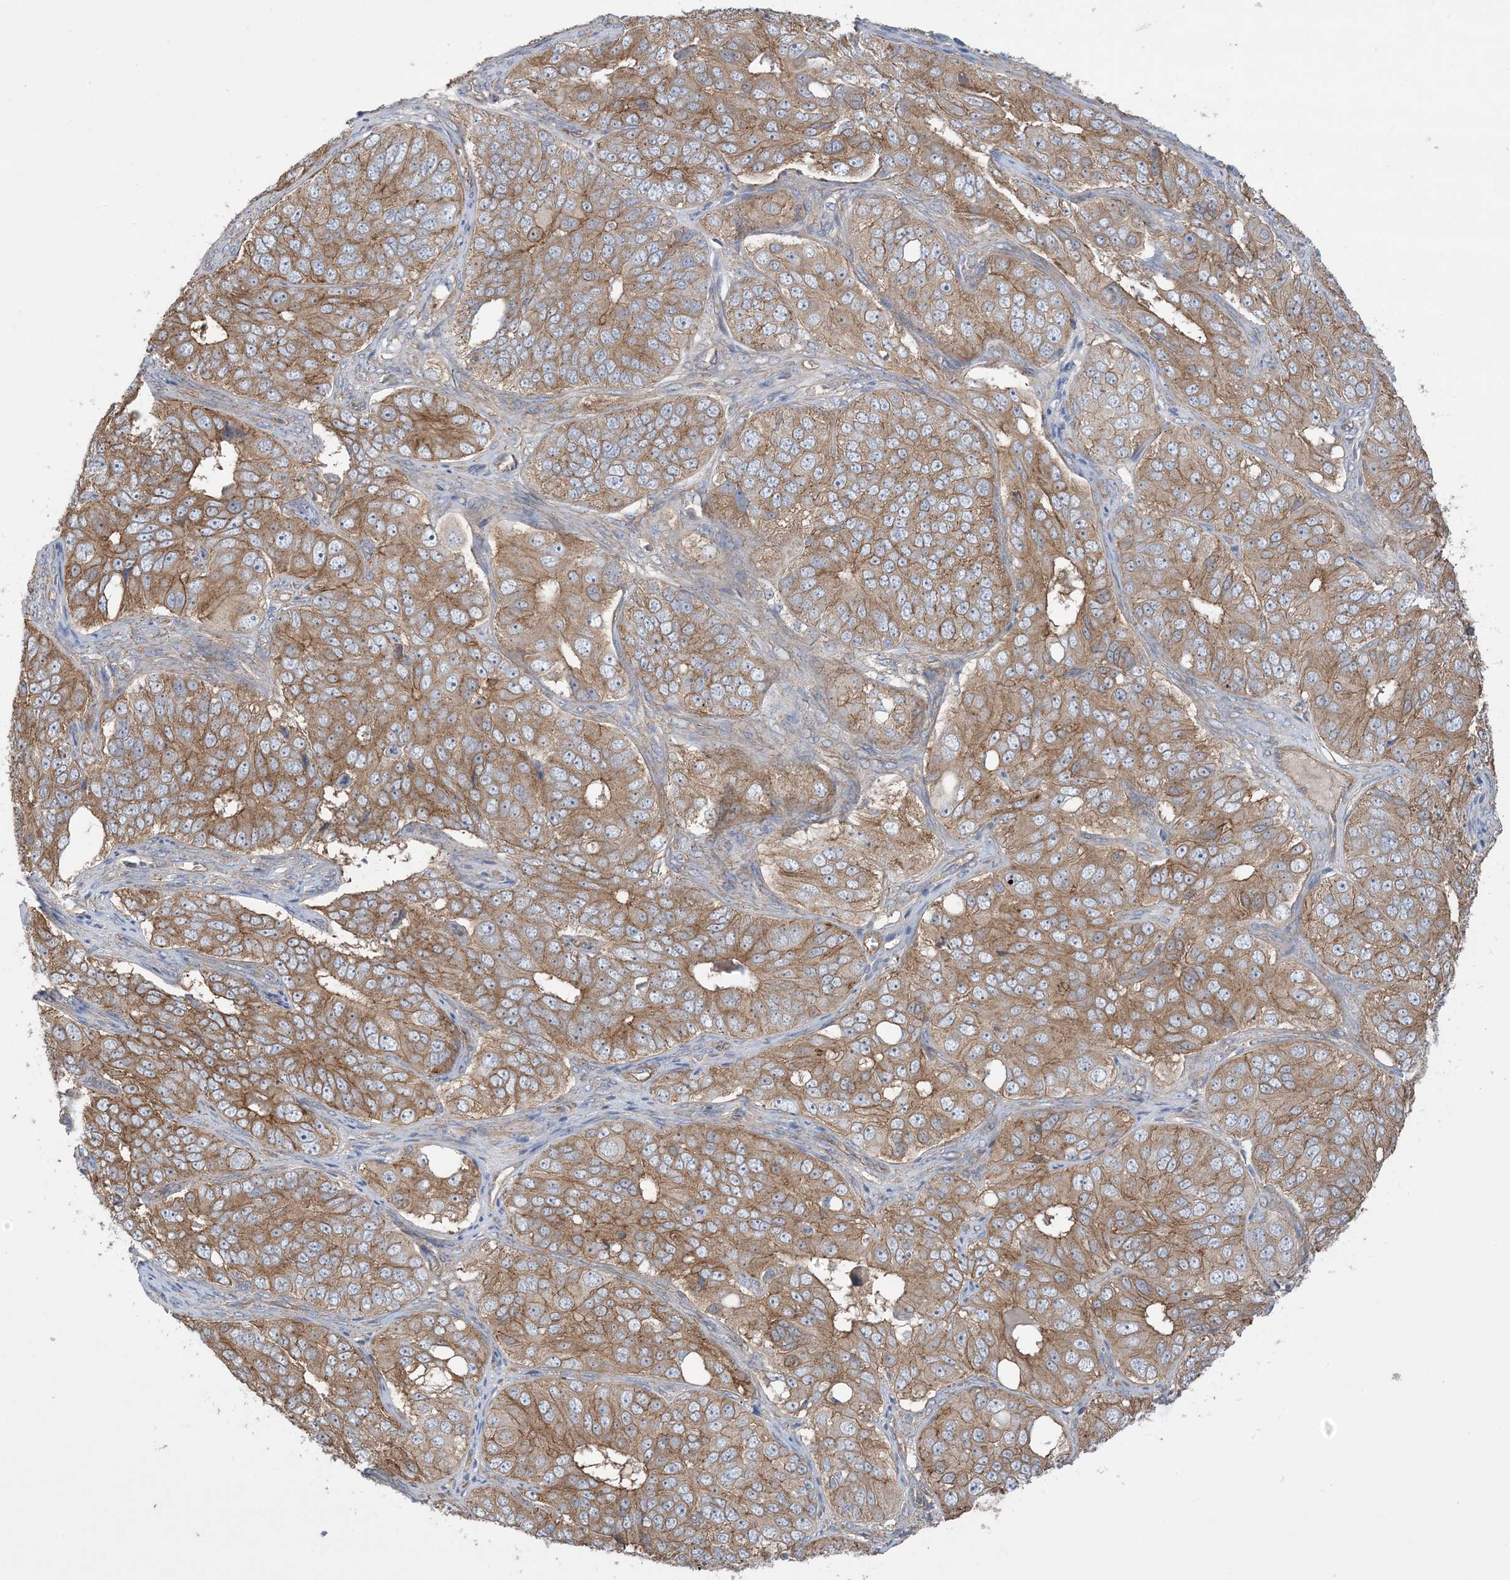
{"staining": {"intensity": "moderate", "quantity": ">75%", "location": "cytoplasmic/membranous"}, "tissue": "ovarian cancer", "cell_type": "Tumor cells", "image_type": "cancer", "snomed": [{"axis": "morphology", "description": "Carcinoma, endometroid"}, {"axis": "topography", "description": "Ovary"}], "caption": "The histopathology image displays a brown stain indicating the presence of a protein in the cytoplasmic/membranous of tumor cells in ovarian cancer.", "gene": "CCNY", "patient": {"sex": "female", "age": 51}}